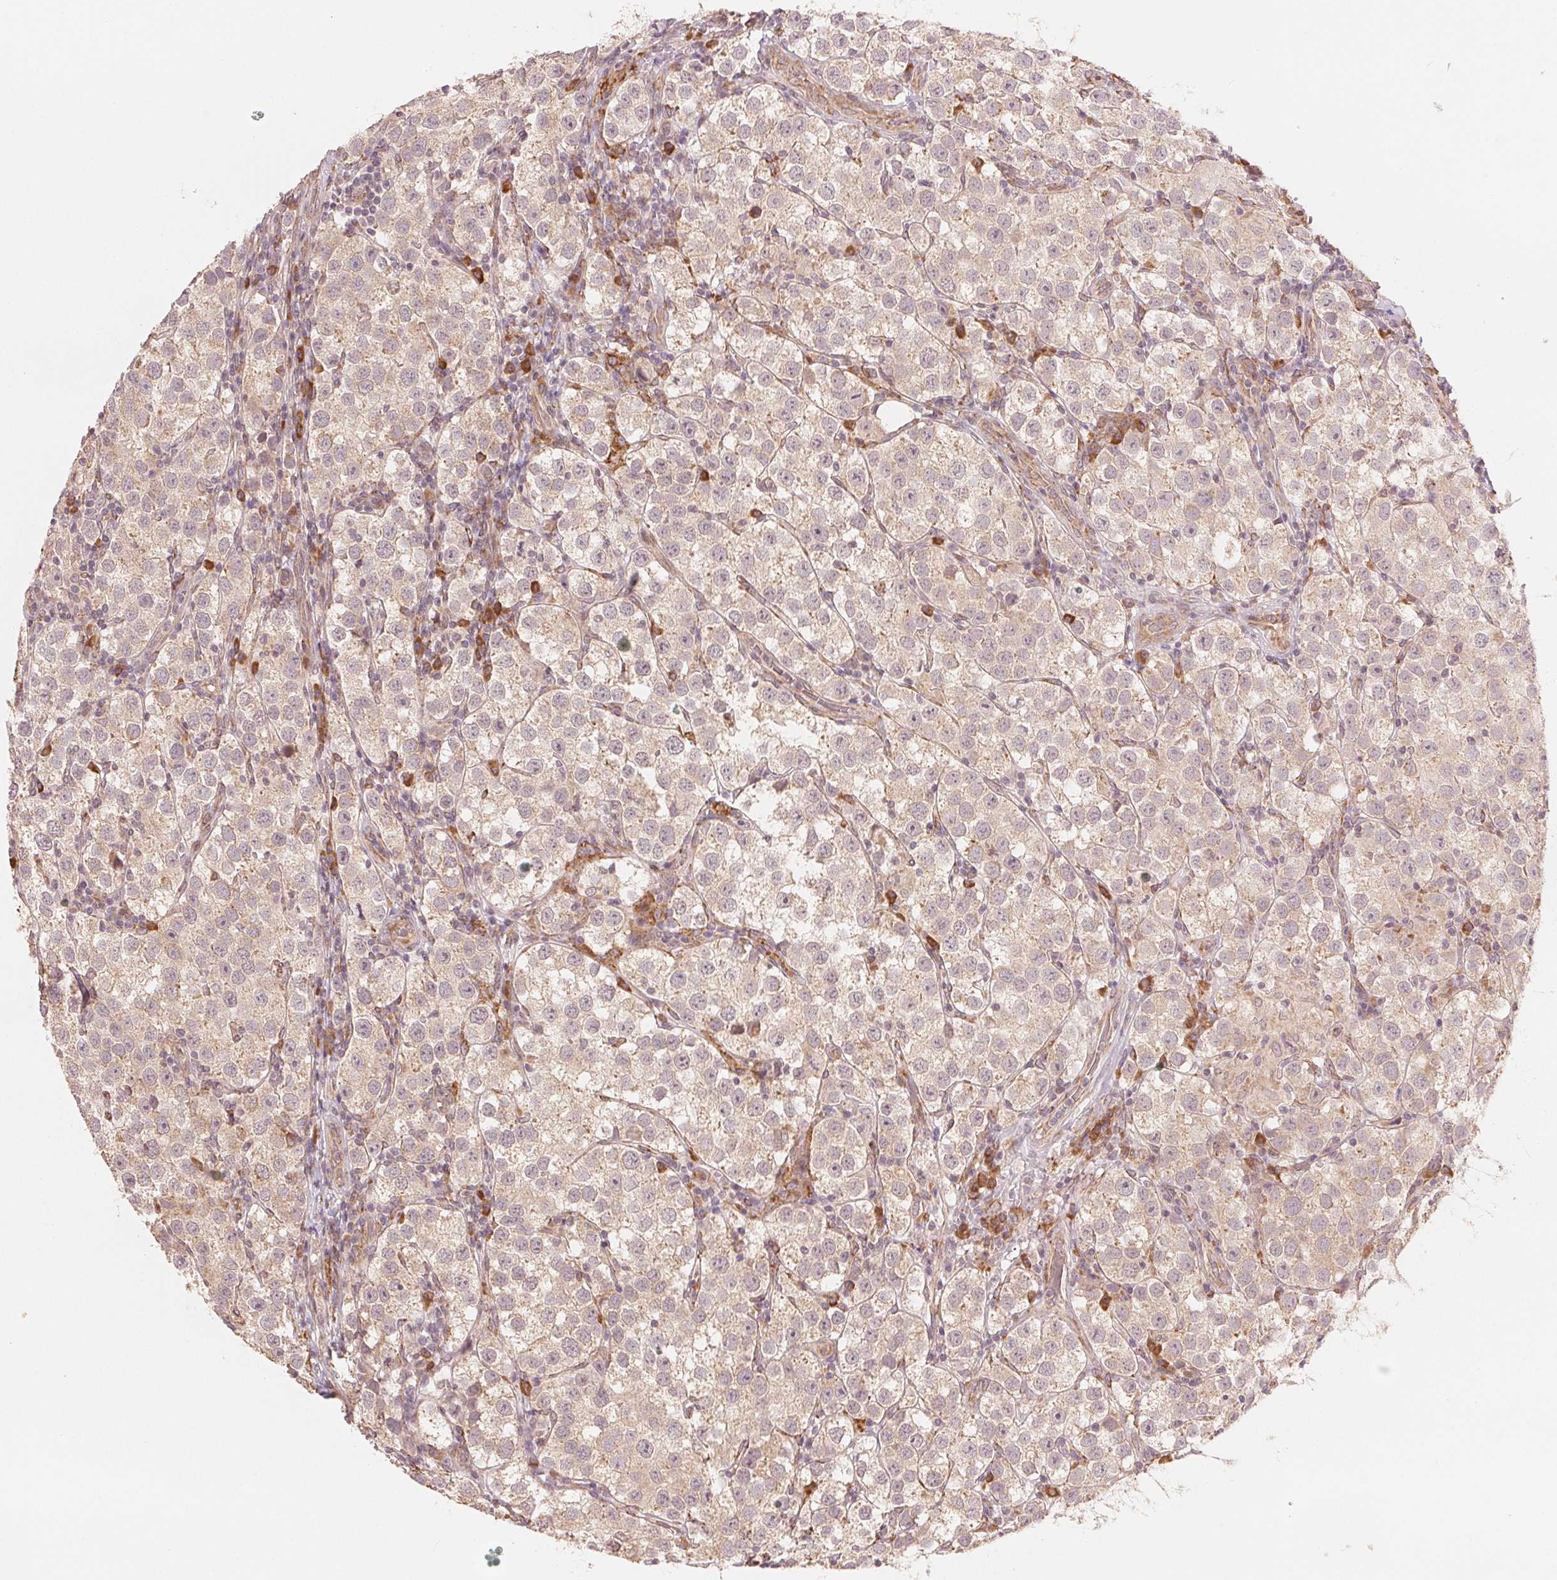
{"staining": {"intensity": "weak", "quantity": ">75%", "location": "cytoplasmic/membranous"}, "tissue": "testis cancer", "cell_type": "Tumor cells", "image_type": "cancer", "snomed": [{"axis": "morphology", "description": "Seminoma, NOS"}, {"axis": "topography", "description": "Testis"}], "caption": "The image demonstrates immunohistochemical staining of testis seminoma. There is weak cytoplasmic/membranous staining is present in approximately >75% of tumor cells.", "gene": "SLC20A1", "patient": {"sex": "male", "age": 37}}